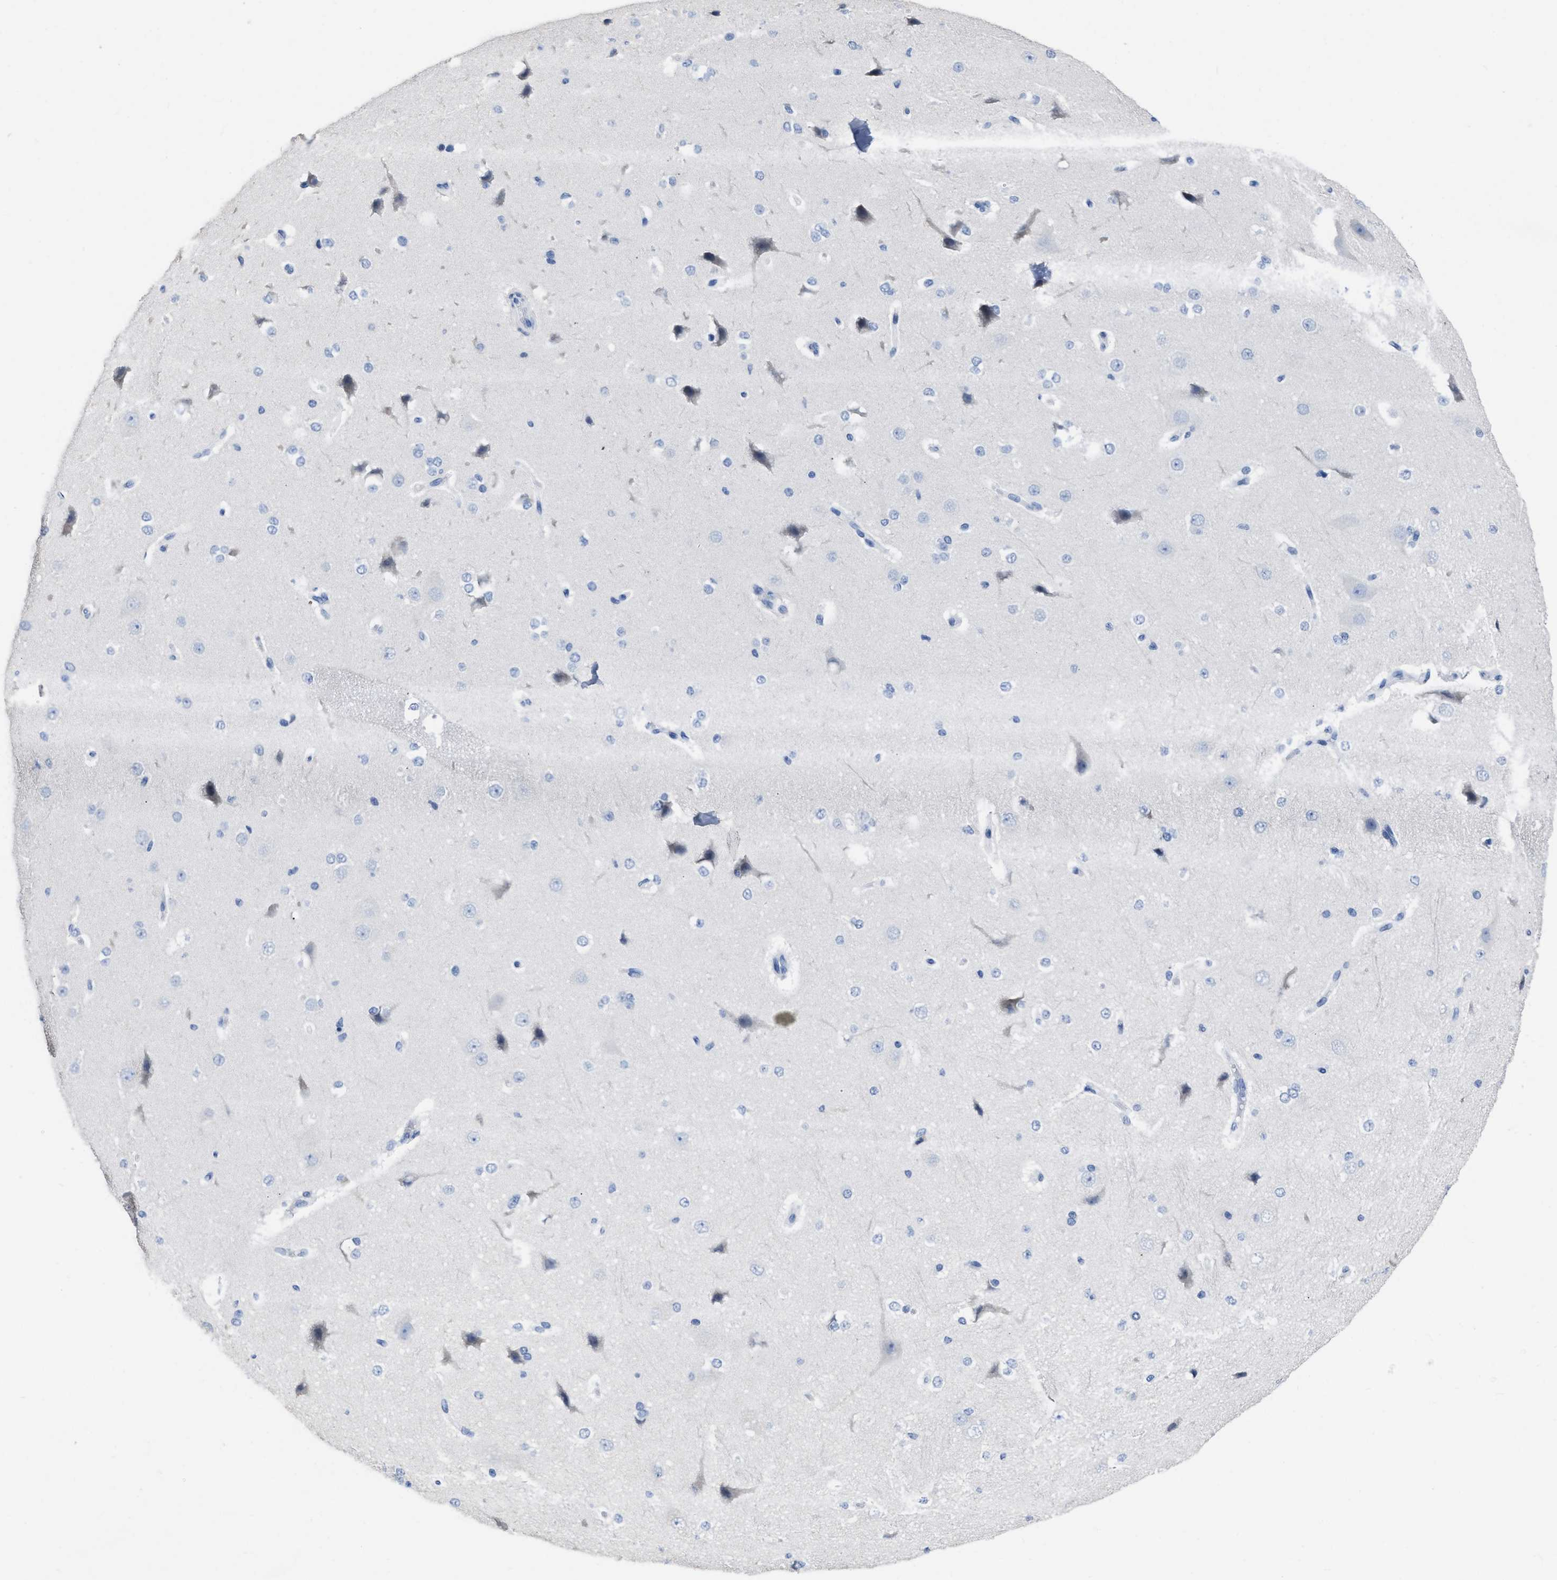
{"staining": {"intensity": "negative", "quantity": "none", "location": "none"}, "tissue": "cerebral cortex", "cell_type": "Endothelial cells", "image_type": "normal", "snomed": [{"axis": "morphology", "description": "Normal tissue, NOS"}, {"axis": "morphology", "description": "Developmental malformation"}, {"axis": "topography", "description": "Cerebral cortex"}], "caption": "Immunohistochemistry micrograph of normal cerebral cortex: cerebral cortex stained with DAB reveals no significant protein expression in endothelial cells.", "gene": "CEACAM5", "patient": {"sex": "female", "age": 30}}